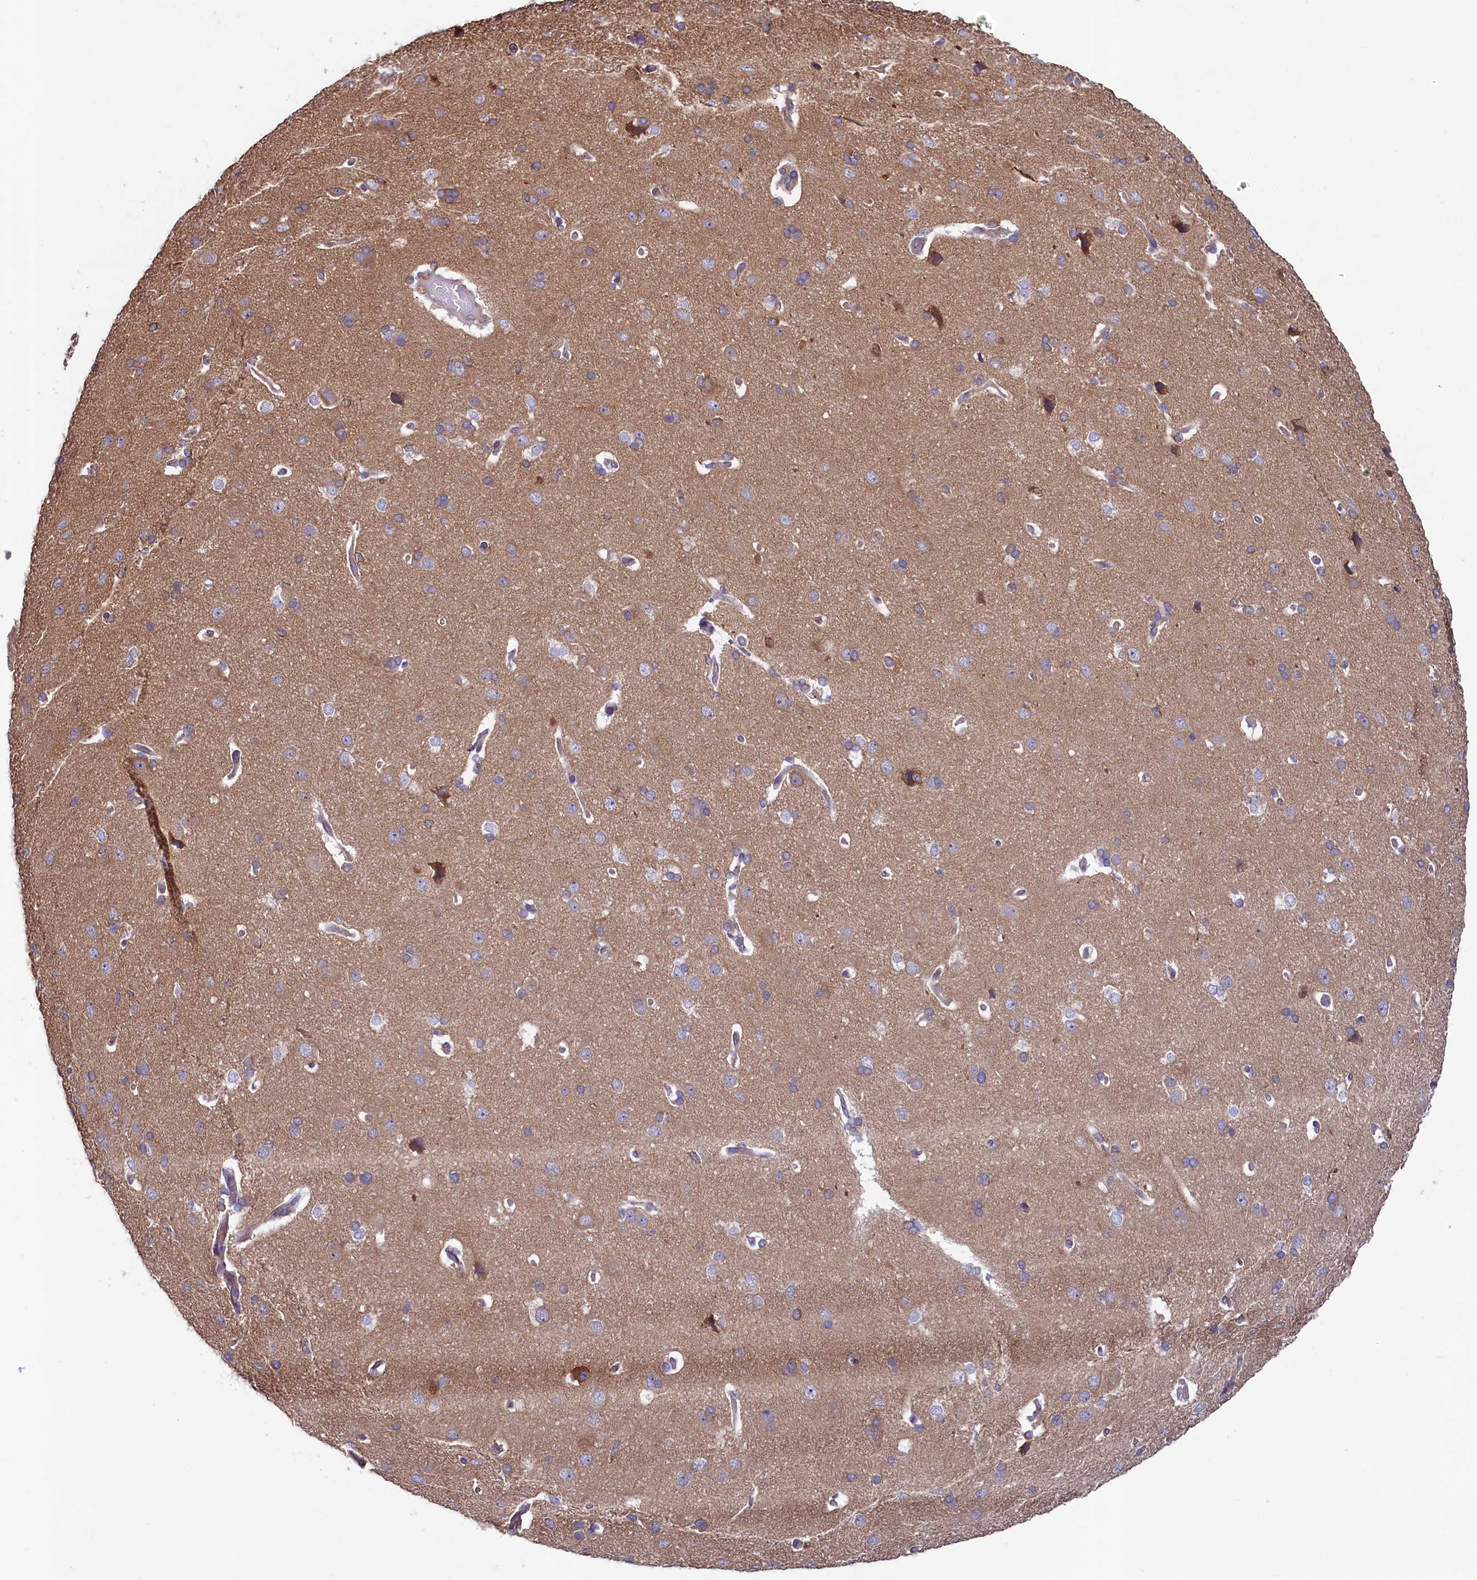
{"staining": {"intensity": "negative", "quantity": "none", "location": "none"}, "tissue": "cerebral cortex", "cell_type": "Endothelial cells", "image_type": "normal", "snomed": [{"axis": "morphology", "description": "Normal tissue, NOS"}, {"axis": "topography", "description": "Cerebral cortex"}], "caption": "Immunohistochemistry photomicrograph of unremarkable human cerebral cortex stained for a protein (brown), which demonstrates no staining in endothelial cells.", "gene": "SPATA2L", "patient": {"sex": "male", "age": 62}}